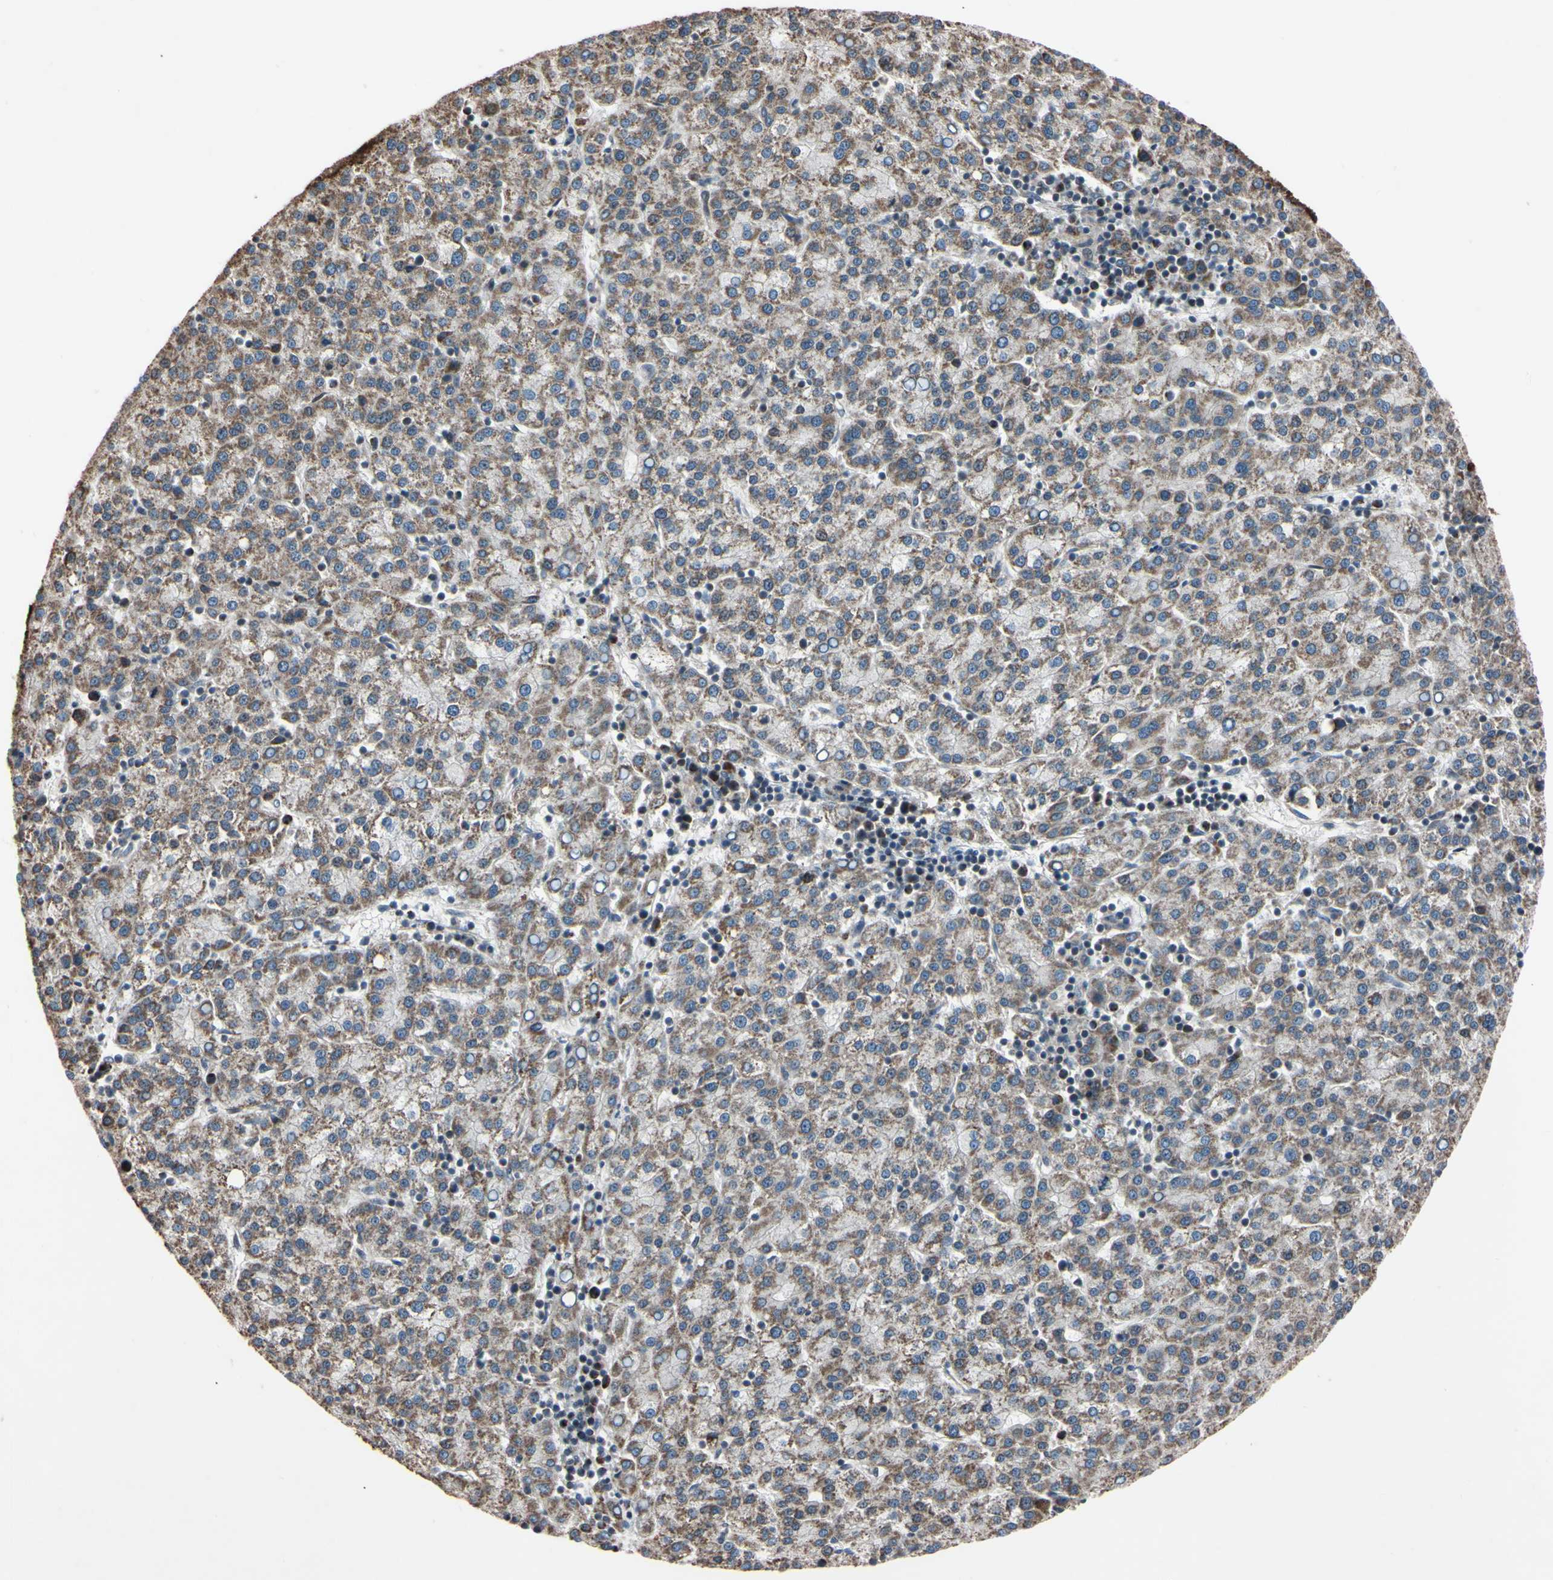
{"staining": {"intensity": "weak", "quantity": ">75%", "location": "cytoplasmic/membranous"}, "tissue": "liver cancer", "cell_type": "Tumor cells", "image_type": "cancer", "snomed": [{"axis": "morphology", "description": "Carcinoma, Hepatocellular, NOS"}, {"axis": "topography", "description": "Liver"}], "caption": "This photomicrograph displays liver cancer stained with immunohistochemistry (IHC) to label a protein in brown. The cytoplasmic/membranous of tumor cells show weak positivity for the protein. Nuclei are counter-stained blue.", "gene": "TNFRSF1A", "patient": {"sex": "female", "age": 58}}